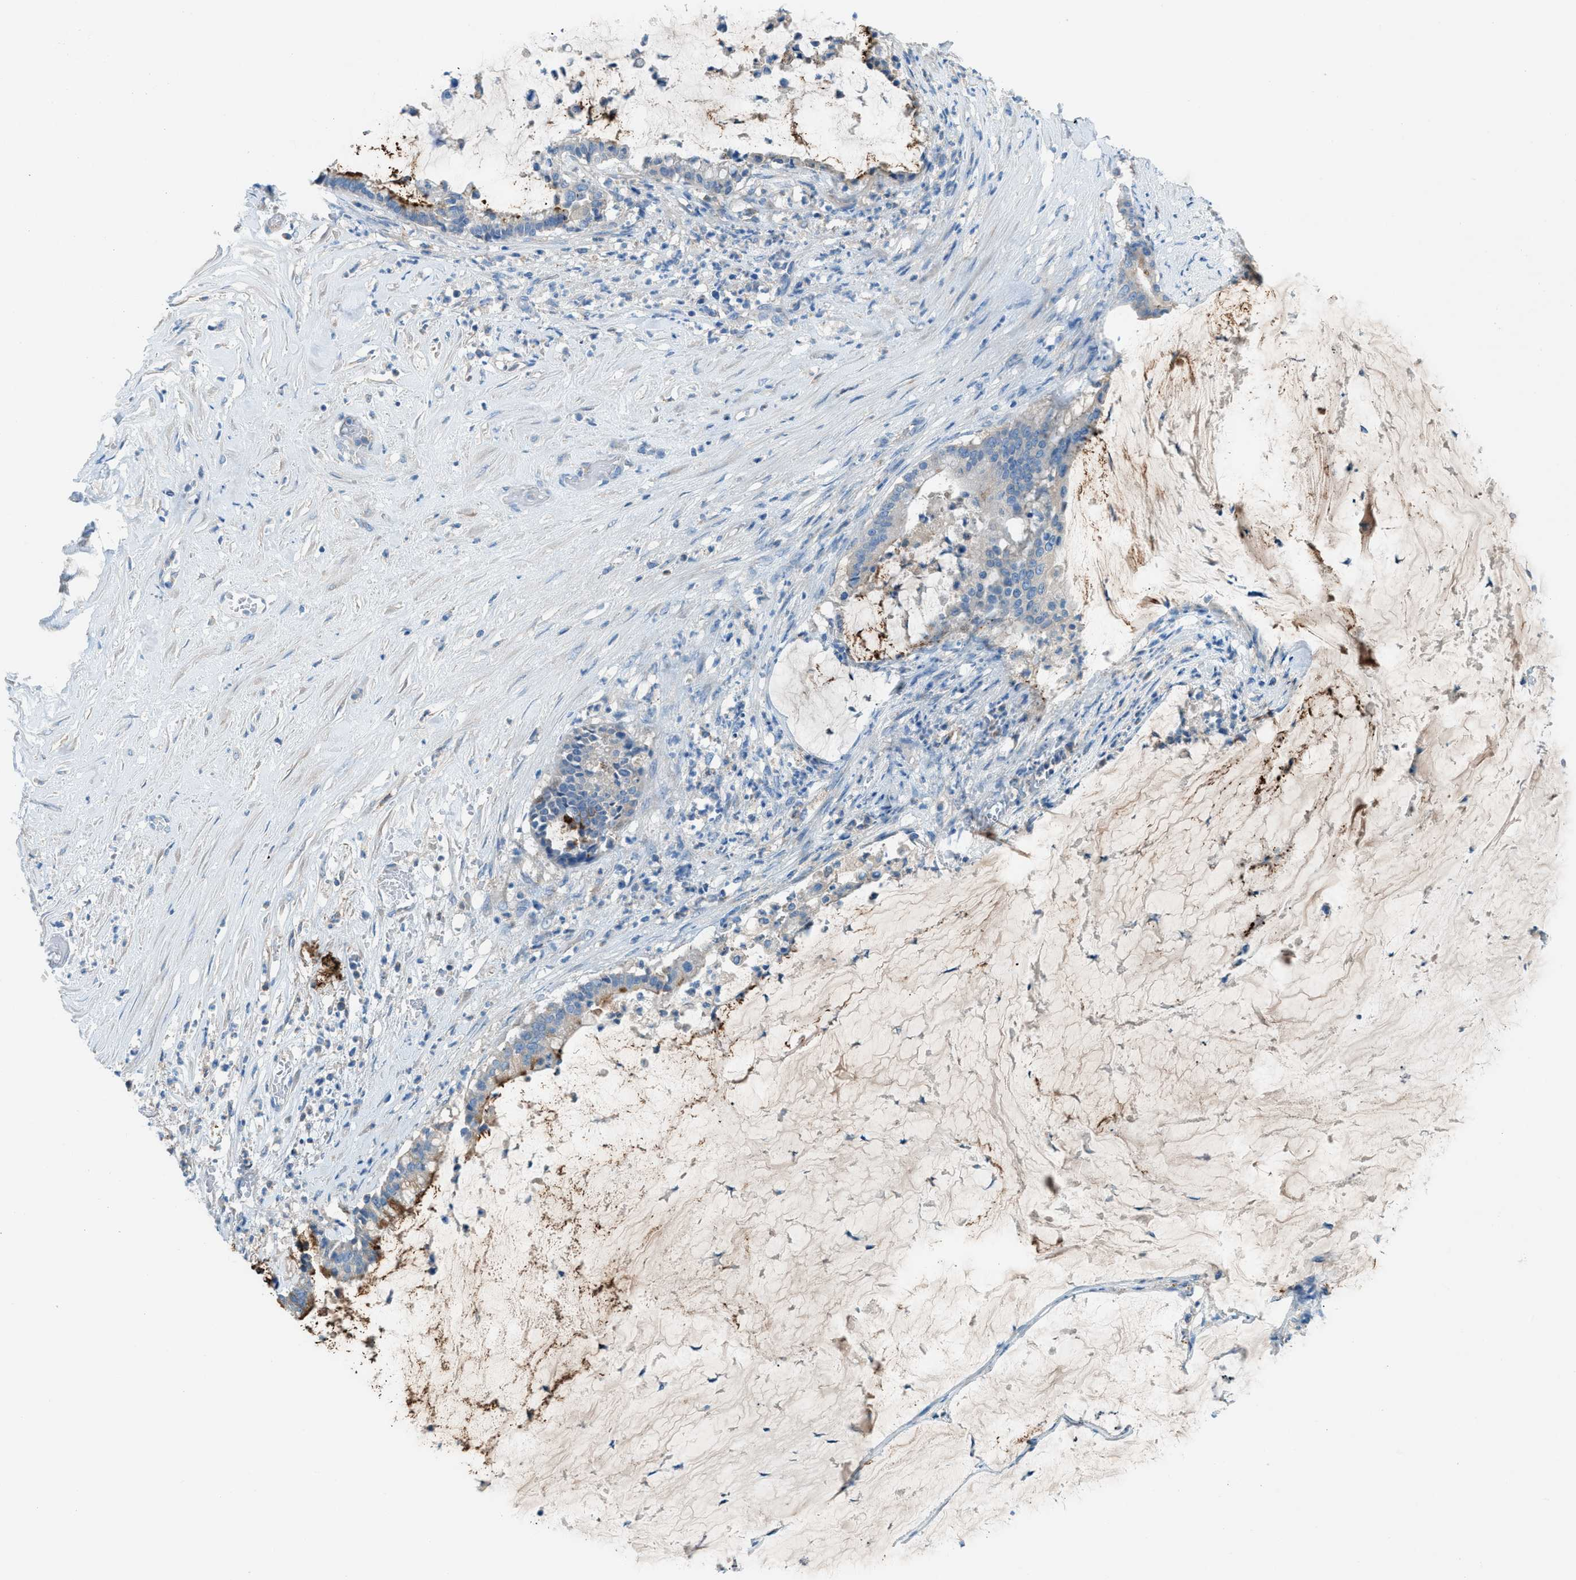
{"staining": {"intensity": "weak", "quantity": "<25%", "location": "cytoplasmic/membranous"}, "tissue": "pancreatic cancer", "cell_type": "Tumor cells", "image_type": "cancer", "snomed": [{"axis": "morphology", "description": "Adenocarcinoma, NOS"}, {"axis": "topography", "description": "Pancreas"}], "caption": "DAB immunohistochemical staining of human adenocarcinoma (pancreatic) shows no significant expression in tumor cells.", "gene": "C5AR2", "patient": {"sex": "male", "age": 41}}